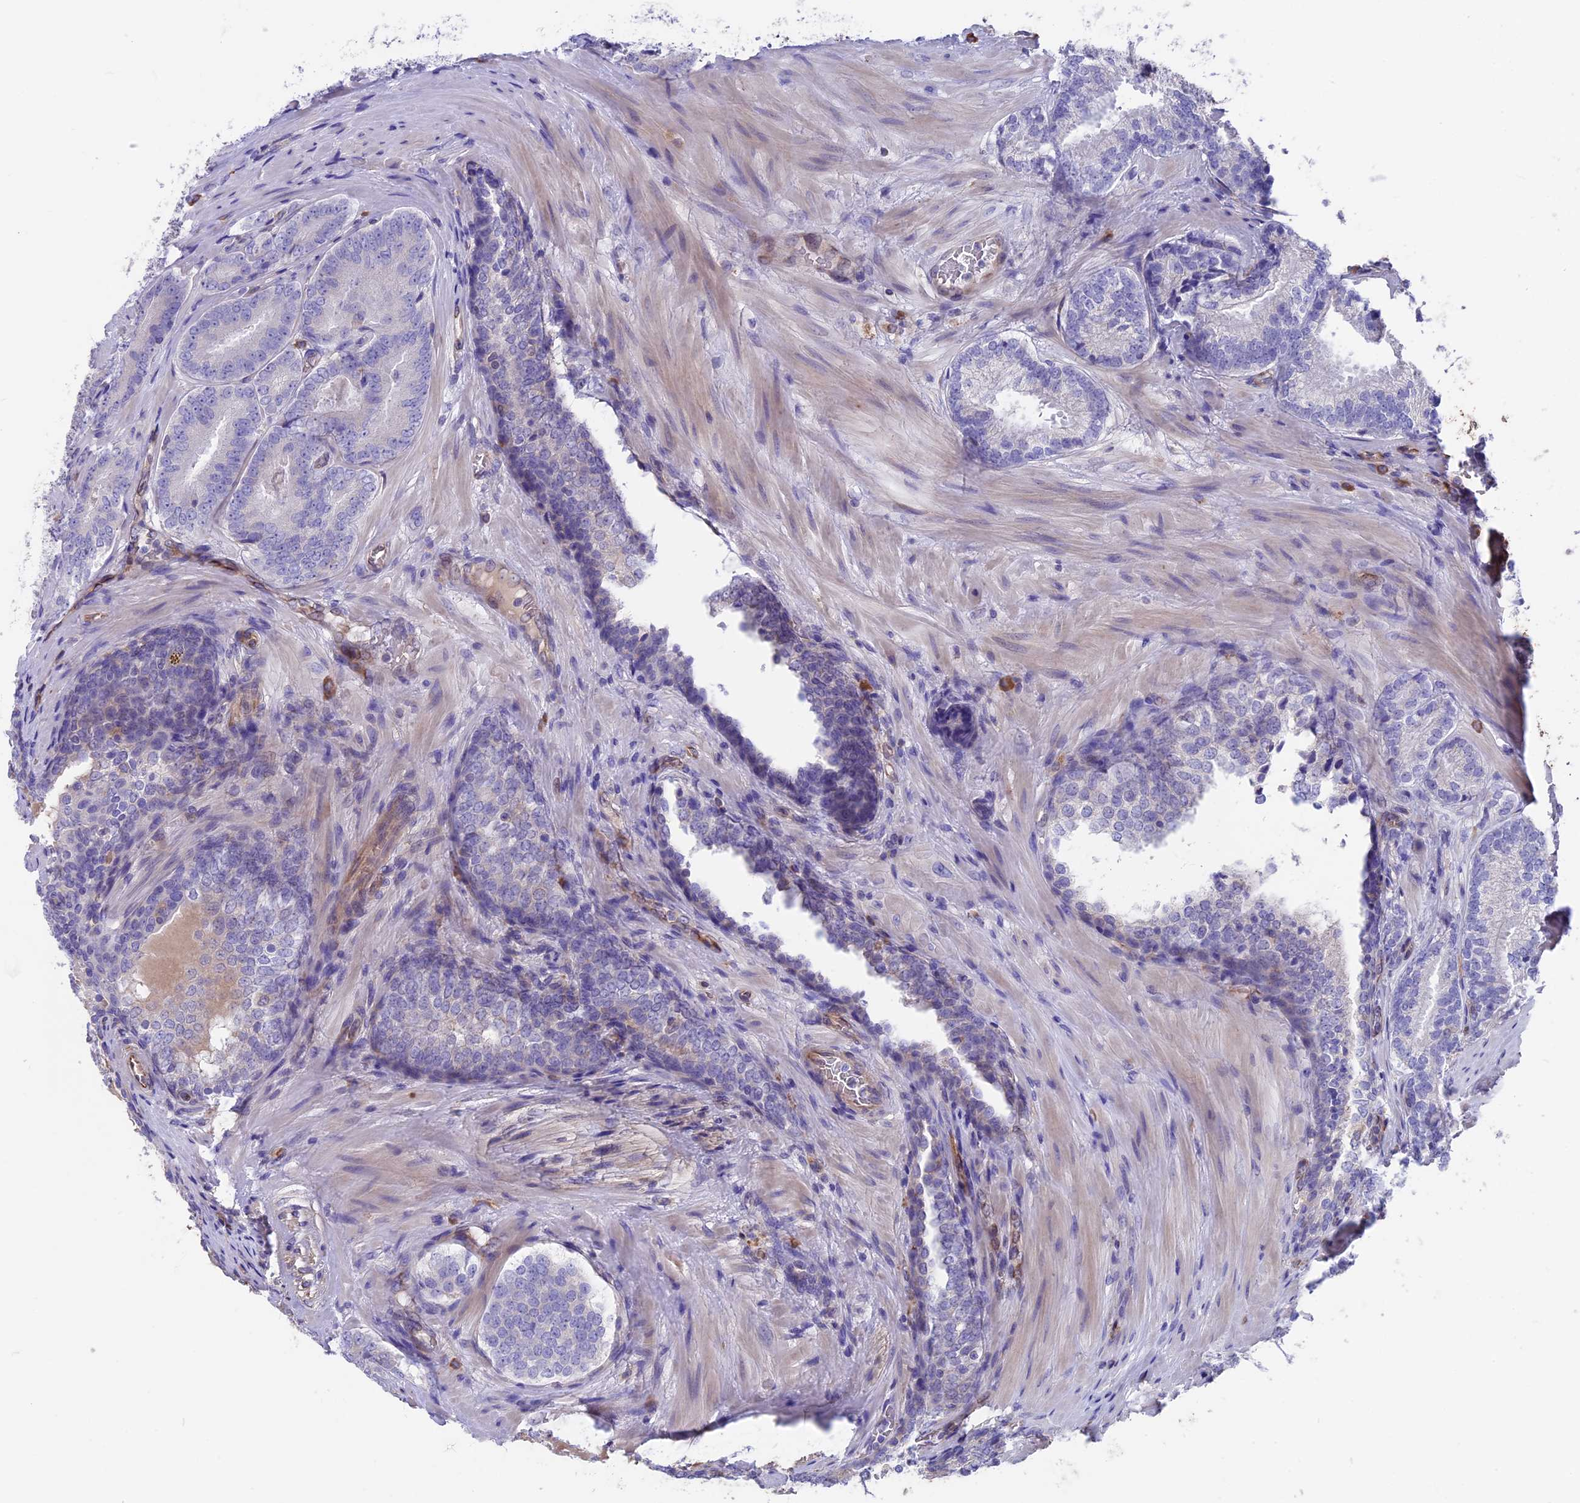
{"staining": {"intensity": "negative", "quantity": "none", "location": "none"}, "tissue": "prostate cancer", "cell_type": "Tumor cells", "image_type": "cancer", "snomed": [{"axis": "morphology", "description": "Adenocarcinoma, High grade"}, {"axis": "topography", "description": "Prostate"}], "caption": "A photomicrograph of human high-grade adenocarcinoma (prostate) is negative for staining in tumor cells.", "gene": "SEH1L", "patient": {"sex": "male", "age": 63}}